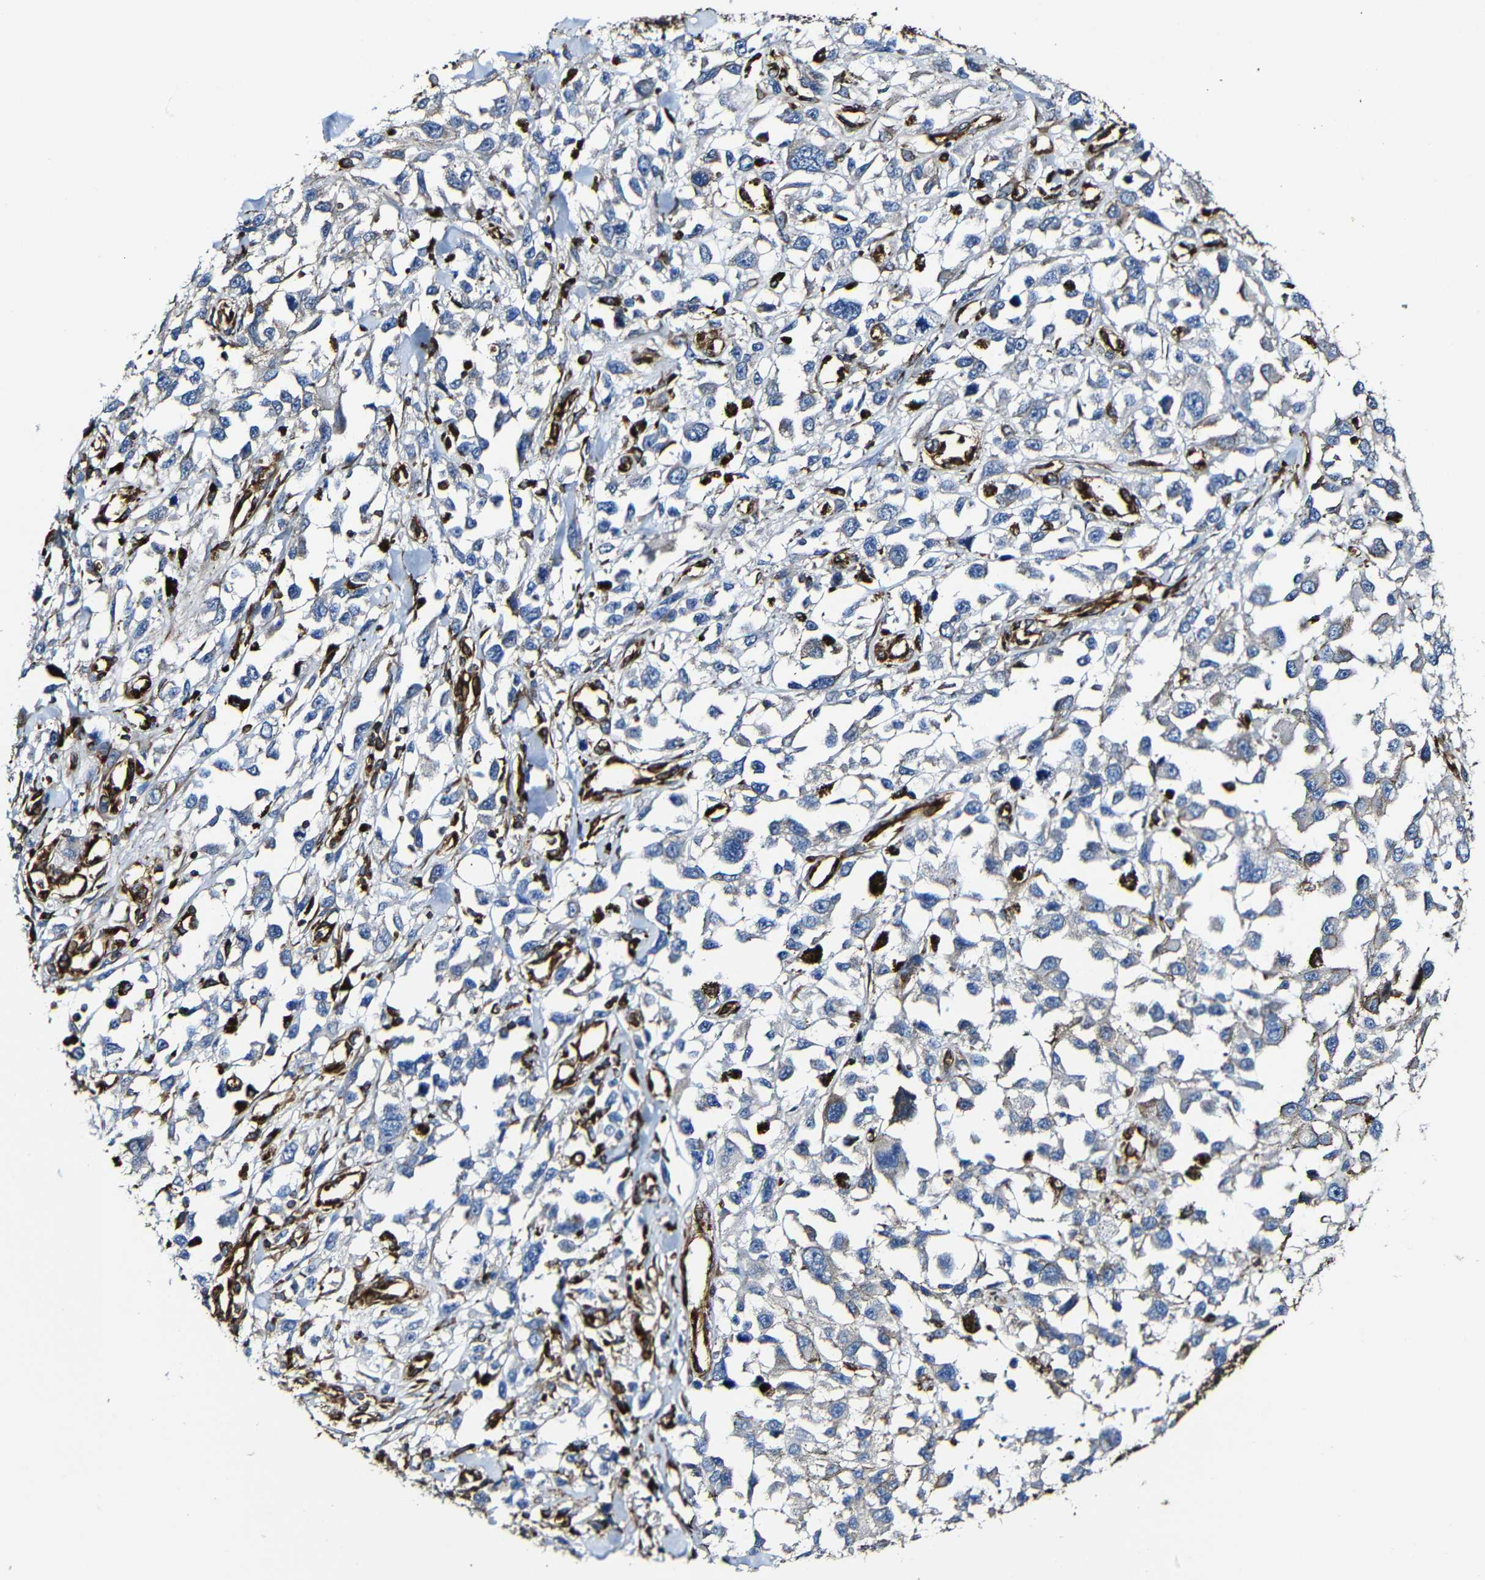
{"staining": {"intensity": "negative", "quantity": "none", "location": "none"}, "tissue": "melanoma", "cell_type": "Tumor cells", "image_type": "cancer", "snomed": [{"axis": "morphology", "description": "Malignant melanoma, Metastatic site"}, {"axis": "topography", "description": "Lymph node"}], "caption": "IHC image of human malignant melanoma (metastatic site) stained for a protein (brown), which exhibits no expression in tumor cells.", "gene": "MSN", "patient": {"sex": "male", "age": 59}}